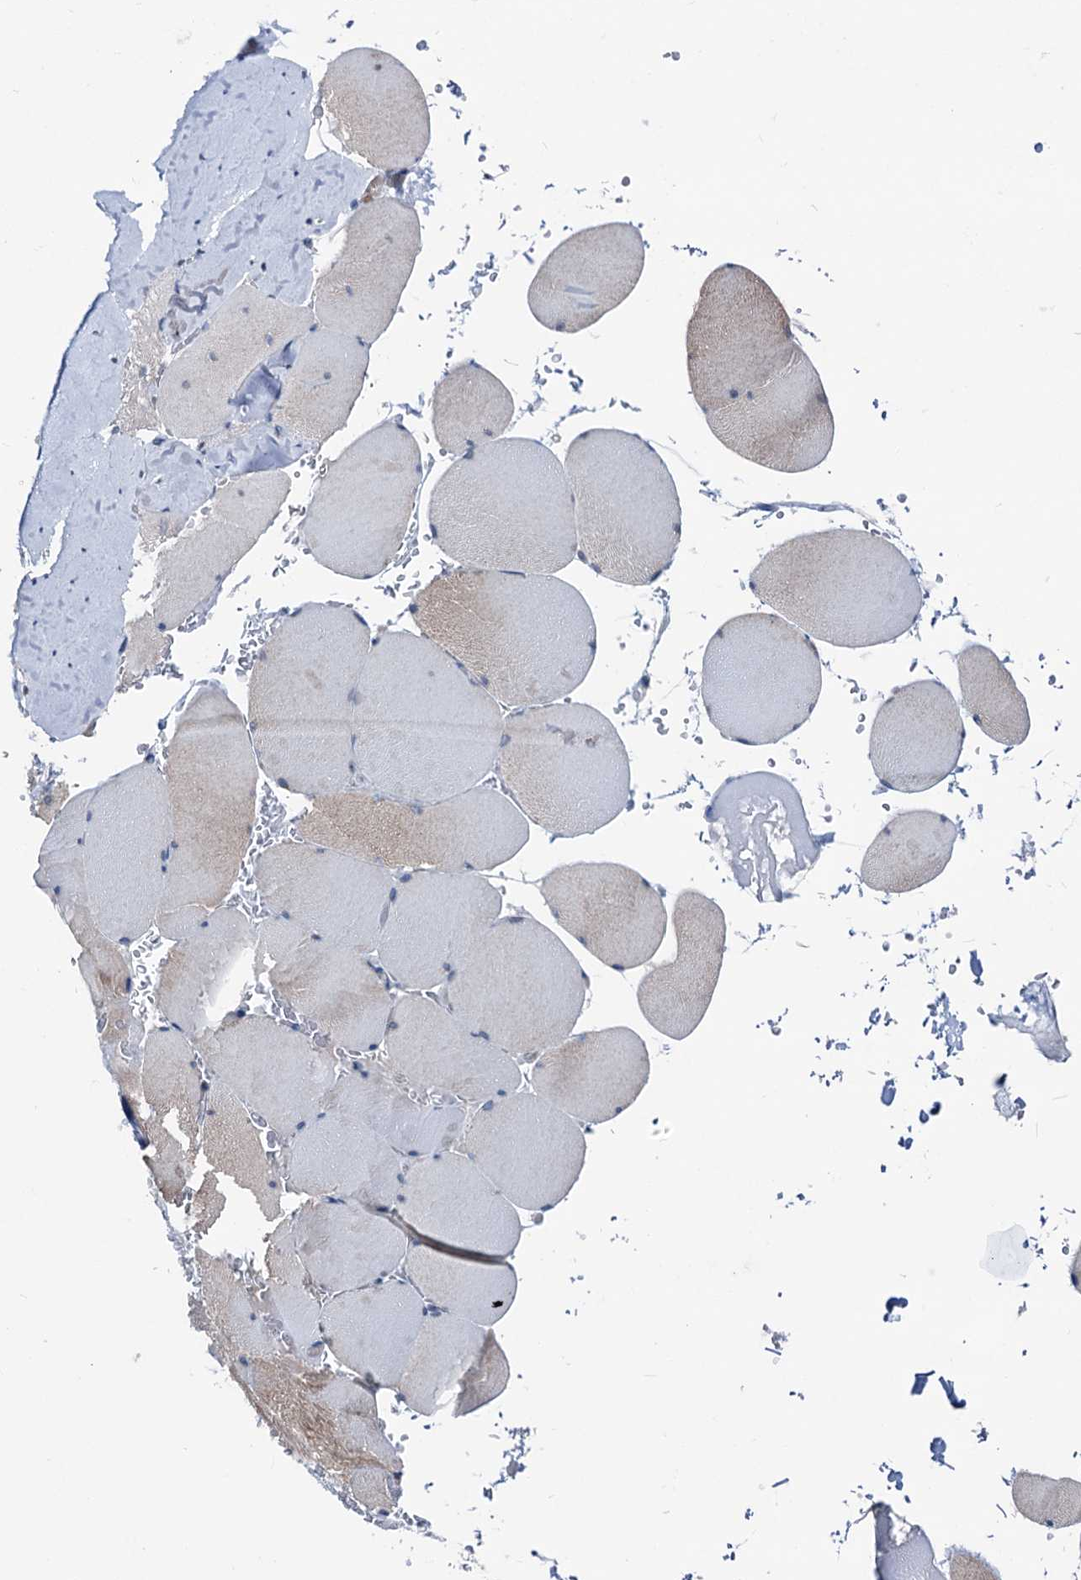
{"staining": {"intensity": "weak", "quantity": "<25%", "location": "cytoplasmic/membranous"}, "tissue": "skeletal muscle", "cell_type": "Myocytes", "image_type": "normal", "snomed": [{"axis": "morphology", "description": "Normal tissue, NOS"}, {"axis": "topography", "description": "Skeletal muscle"}, {"axis": "topography", "description": "Head-Neck"}], "caption": "Immunohistochemistry of normal human skeletal muscle shows no positivity in myocytes.", "gene": "GLO1", "patient": {"sex": "male", "age": 66}}